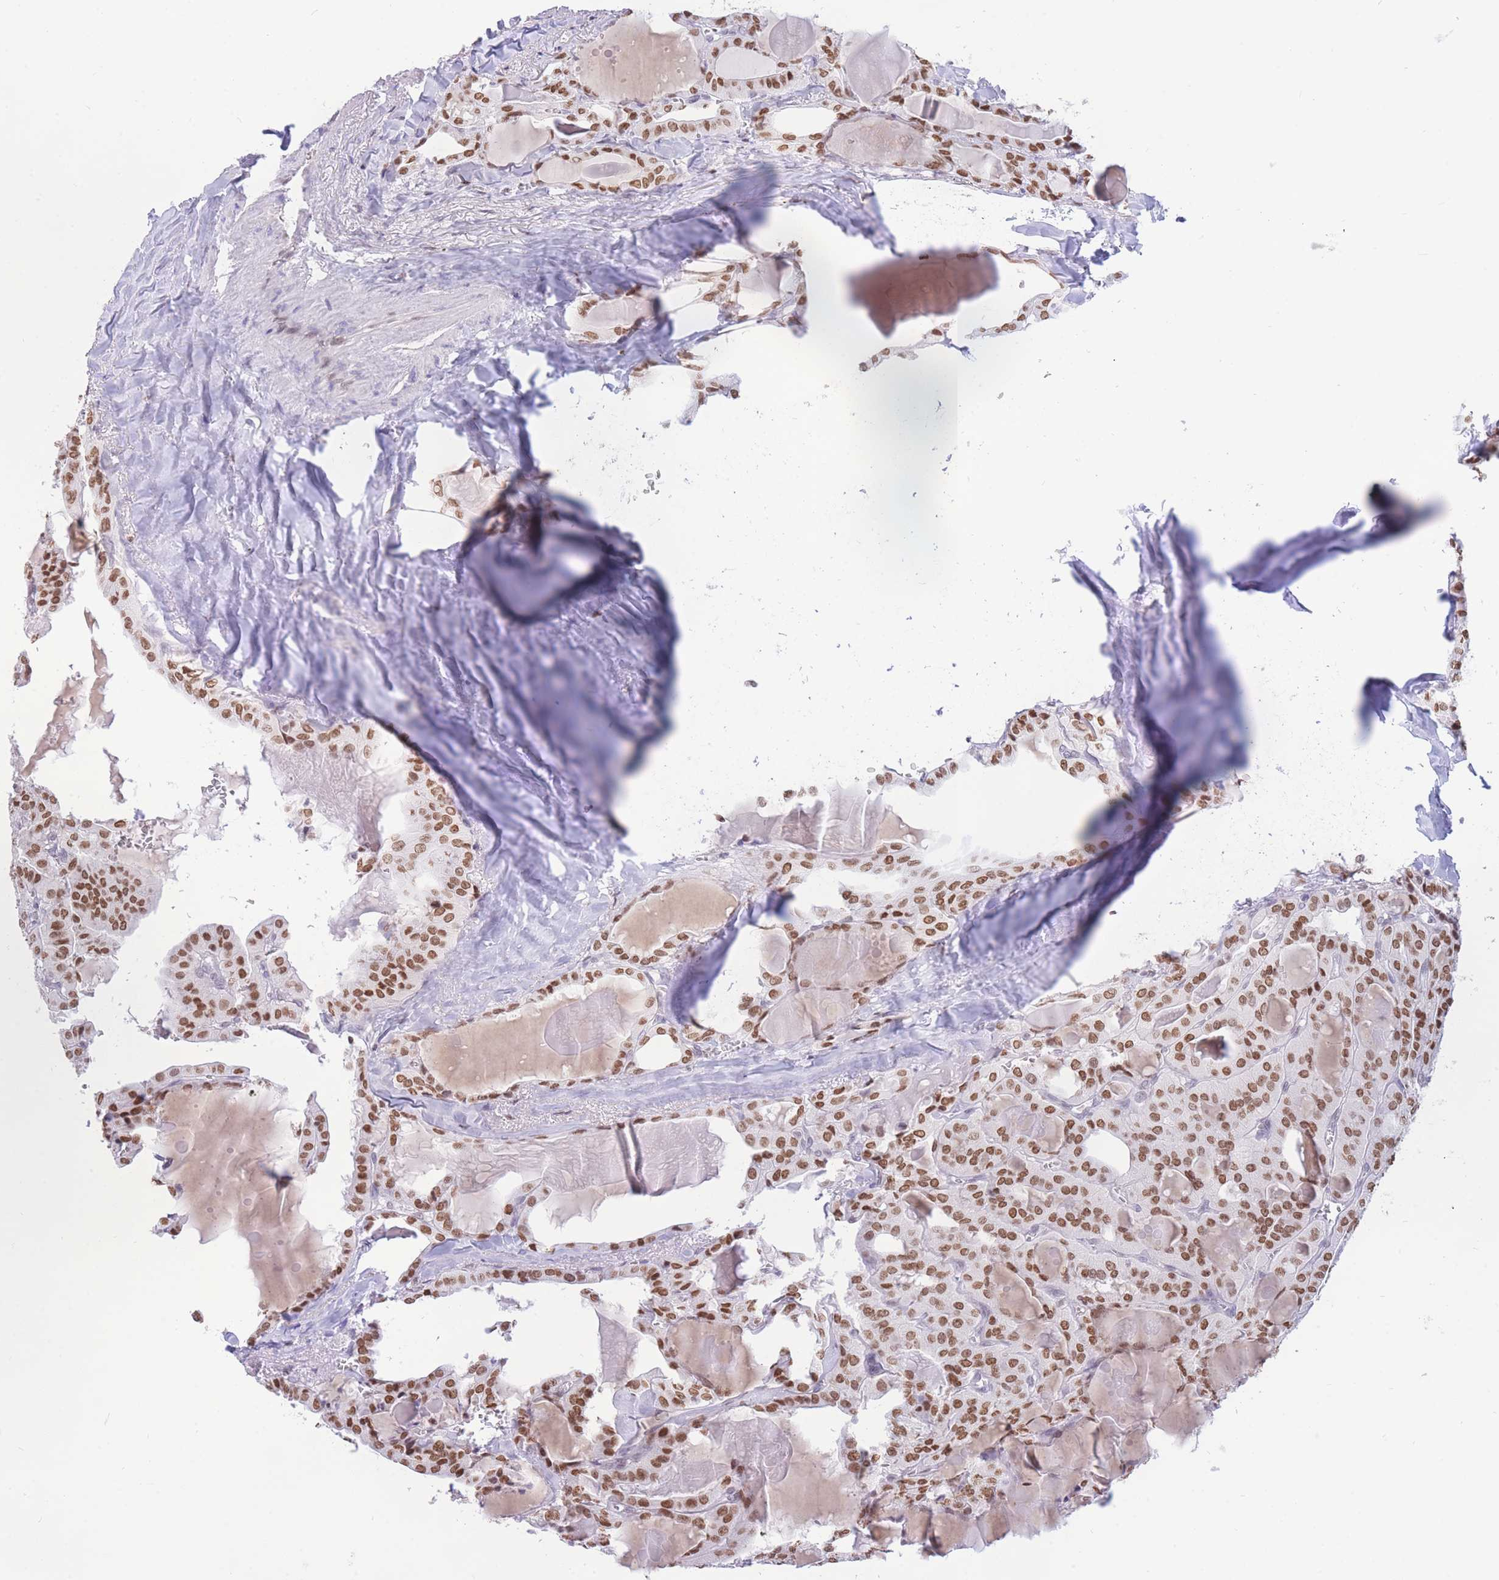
{"staining": {"intensity": "moderate", "quantity": ">75%", "location": "nuclear"}, "tissue": "thyroid cancer", "cell_type": "Tumor cells", "image_type": "cancer", "snomed": [{"axis": "morphology", "description": "Papillary adenocarcinoma, NOS"}, {"axis": "topography", "description": "Thyroid gland"}], "caption": "IHC (DAB) staining of human papillary adenocarcinoma (thyroid) demonstrates moderate nuclear protein expression in about >75% of tumor cells.", "gene": "HMGN1", "patient": {"sex": "male", "age": 52}}